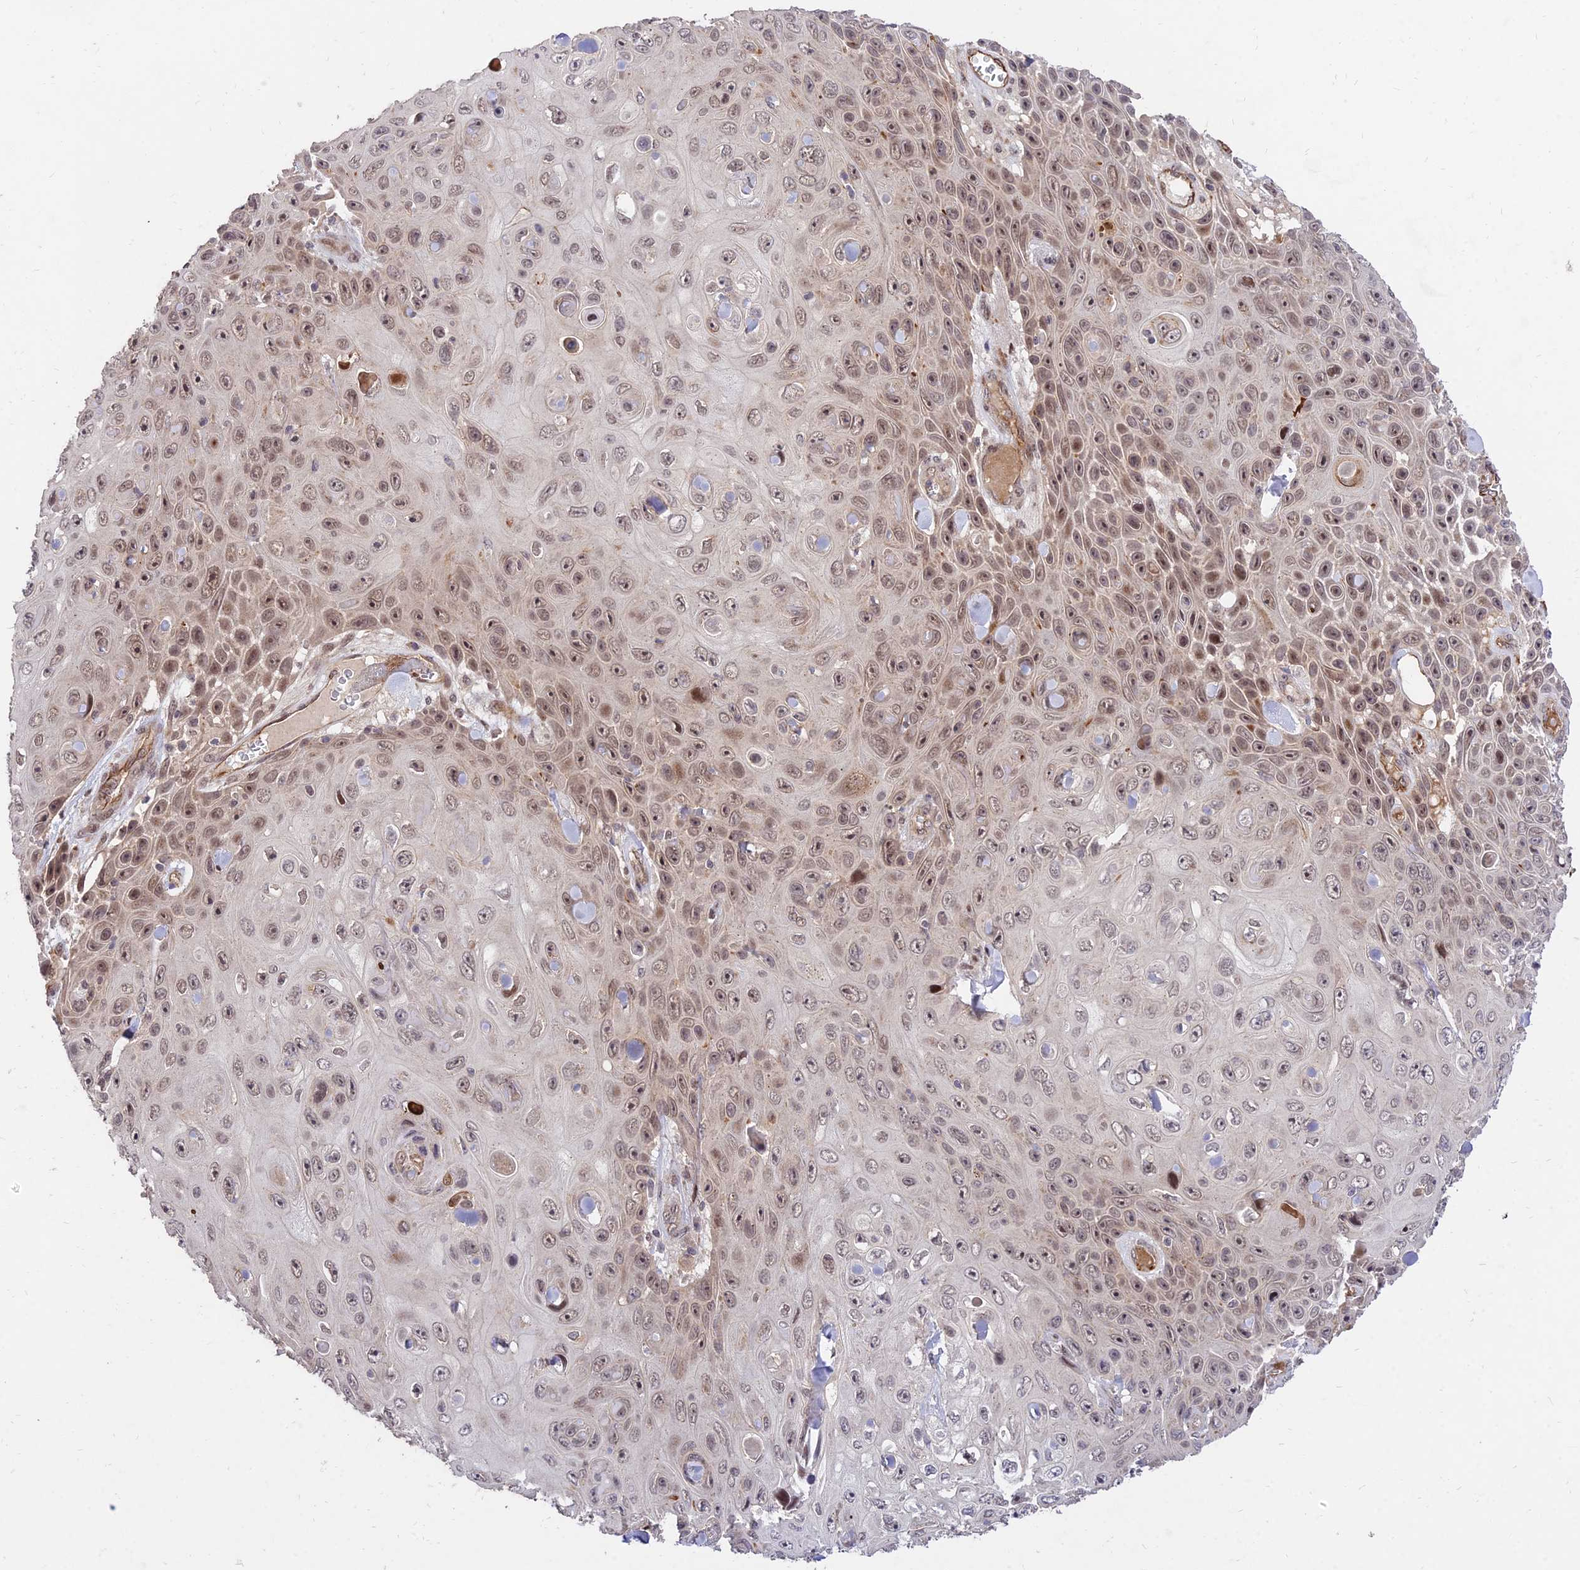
{"staining": {"intensity": "moderate", "quantity": ">75%", "location": "nuclear"}, "tissue": "skin cancer", "cell_type": "Tumor cells", "image_type": "cancer", "snomed": [{"axis": "morphology", "description": "Squamous cell carcinoma, NOS"}, {"axis": "topography", "description": "Skin"}], "caption": "A brown stain shows moderate nuclear staining of a protein in human skin cancer tumor cells. Nuclei are stained in blue.", "gene": "ZNF85", "patient": {"sex": "male", "age": 82}}